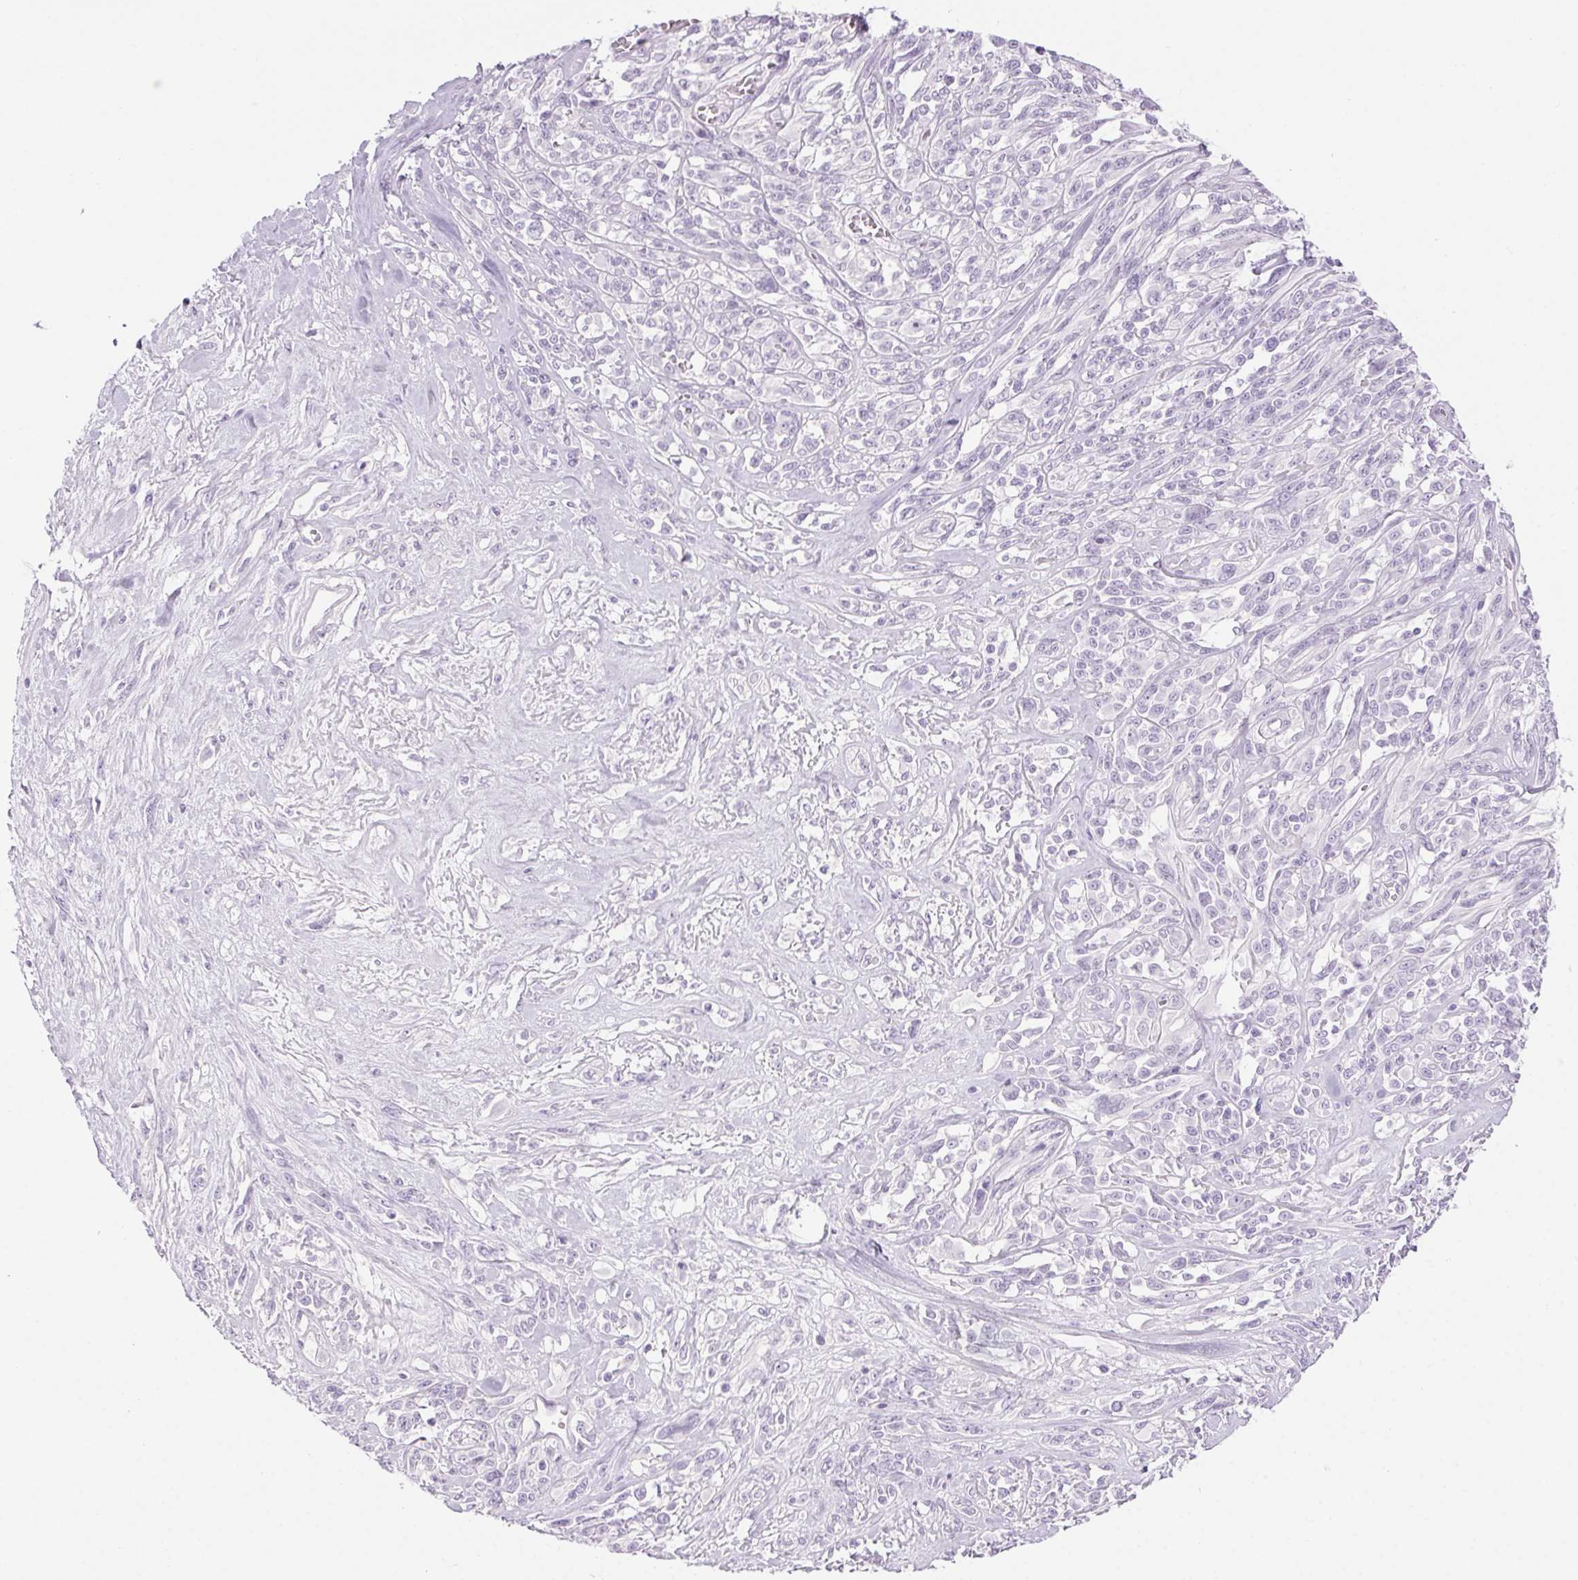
{"staining": {"intensity": "negative", "quantity": "none", "location": "none"}, "tissue": "melanoma", "cell_type": "Tumor cells", "image_type": "cancer", "snomed": [{"axis": "morphology", "description": "Malignant melanoma, NOS"}, {"axis": "topography", "description": "Skin"}], "caption": "Immunohistochemistry (IHC) of human melanoma shows no positivity in tumor cells.", "gene": "LRP2", "patient": {"sex": "female", "age": 91}}